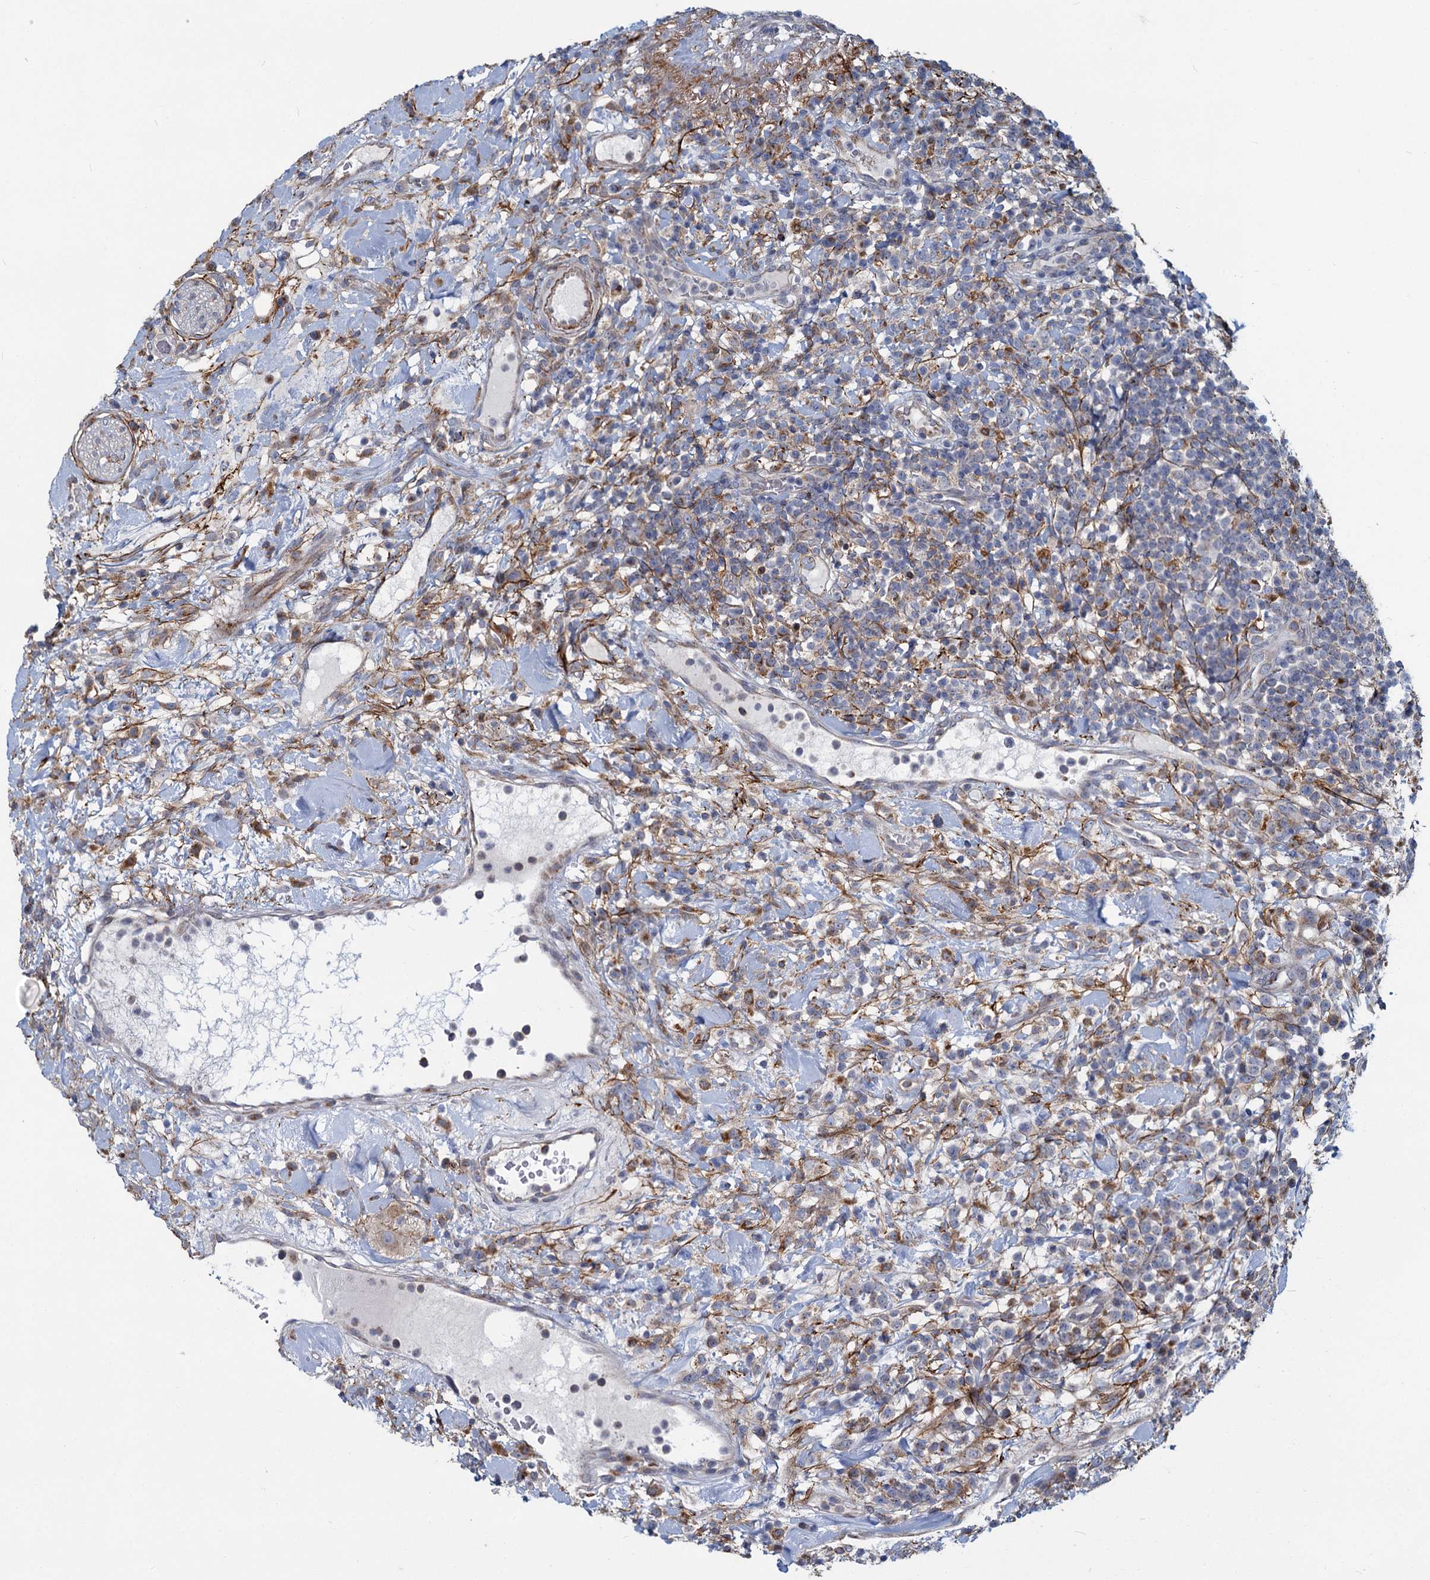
{"staining": {"intensity": "negative", "quantity": "none", "location": "none"}, "tissue": "lymphoma", "cell_type": "Tumor cells", "image_type": "cancer", "snomed": [{"axis": "morphology", "description": "Malignant lymphoma, non-Hodgkin's type, High grade"}, {"axis": "topography", "description": "Colon"}], "caption": "This is a micrograph of immunohistochemistry (IHC) staining of malignant lymphoma, non-Hodgkin's type (high-grade), which shows no expression in tumor cells. The staining is performed using DAB (3,3'-diaminobenzidine) brown chromogen with nuclei counter-stained in using hematoxylin.", "gene": "ADCY2", "patient": {"sex": "female", "age": 53}}